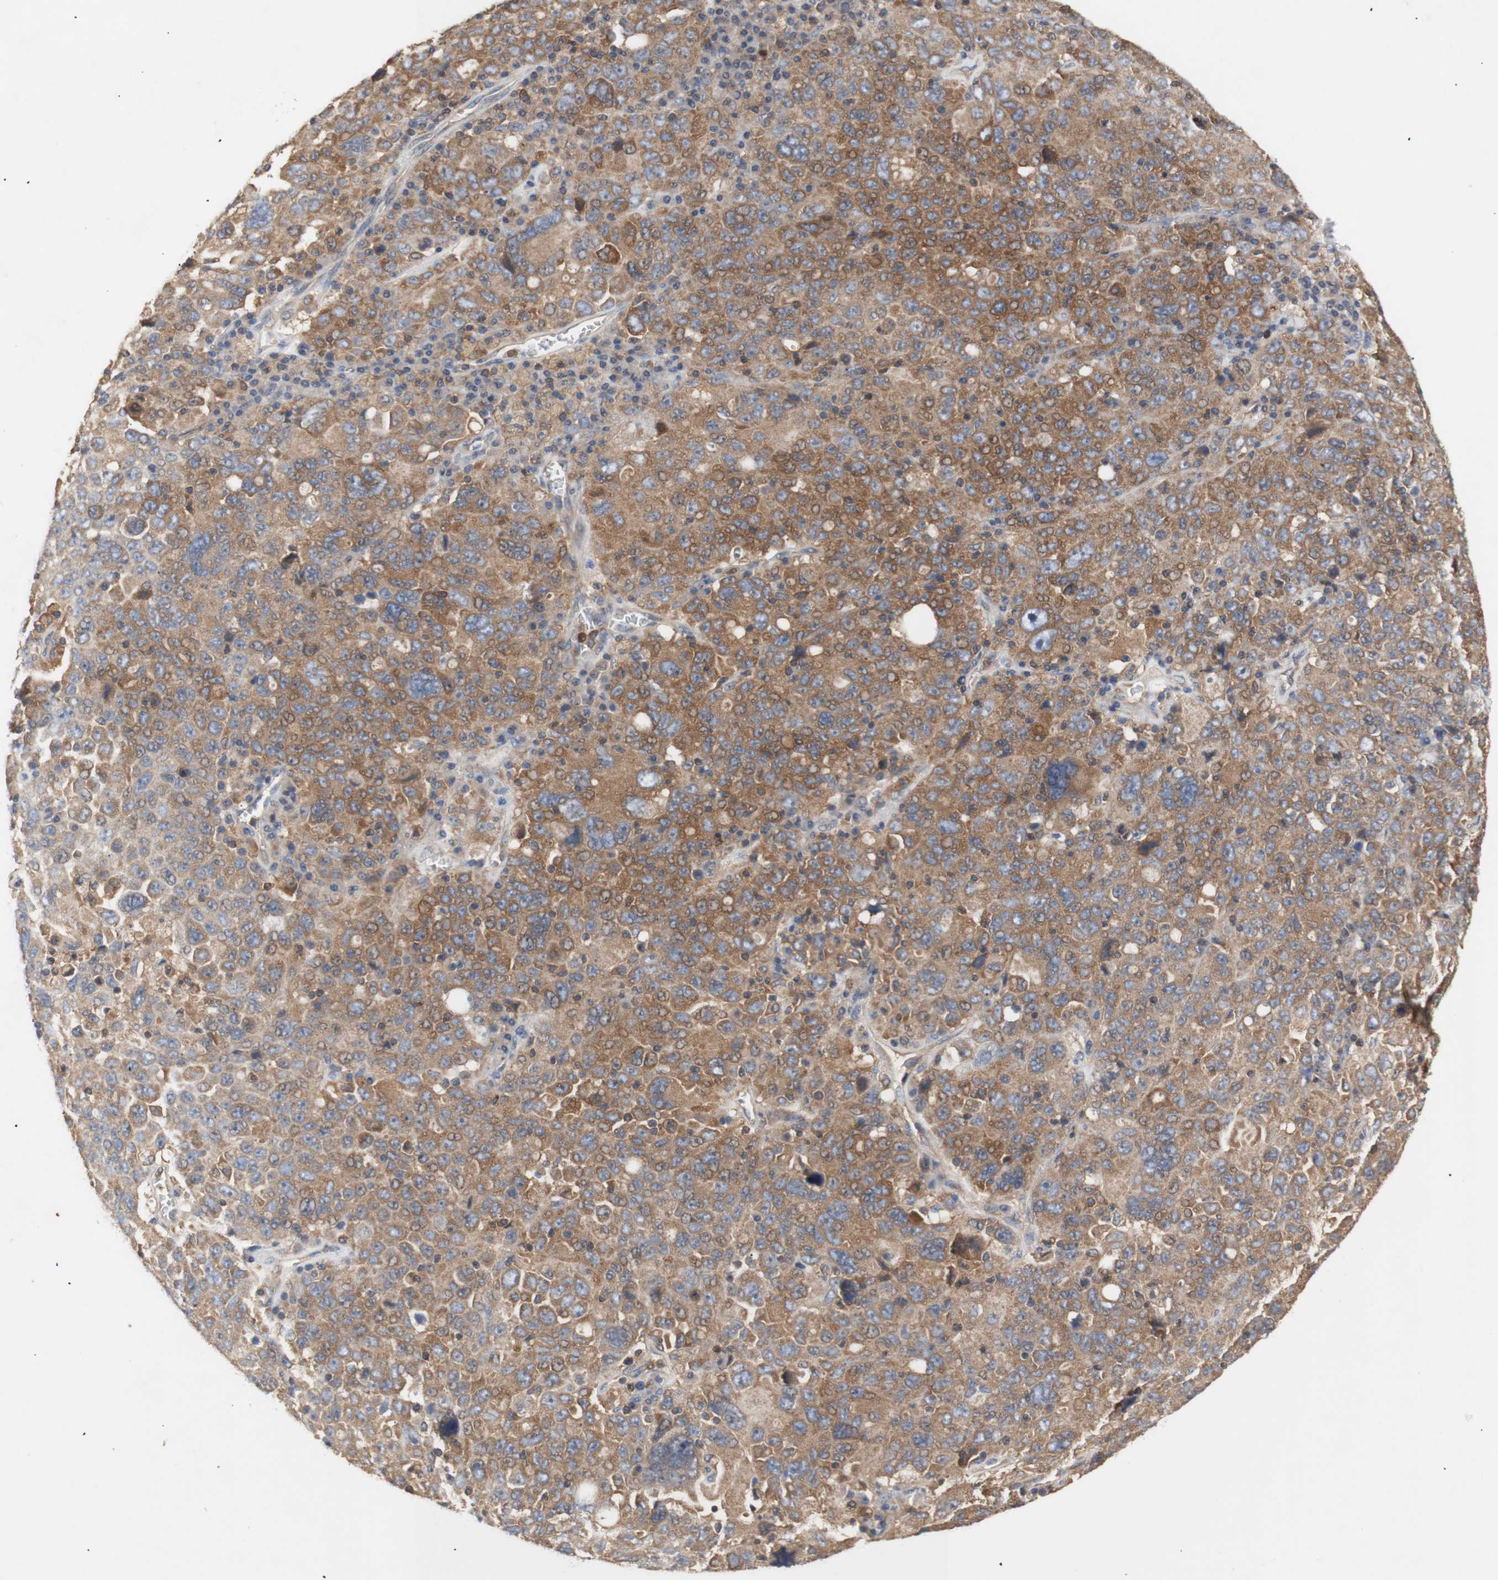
{"staining": {"intensity": "moderate", "quantity": ">75%", "location": "cytoplasmic/membranous"}, "tissue": "ovarian cancer", "cell_type": "Tumor cells", "image_type": "cancer", "snomed": [{"axis": "morphology", "description": "Carcinoma, endometroid"}, {"axis": "topography", "description": "Ovary"}], "caption": "Tumor cells exhibit medium levels of moderate cytoplasmic/membranous staining in approximately >75% of cells in human ovarian cancer.", "gene": "IKBKG", "patient": {"sex": "female", "age": 62}}